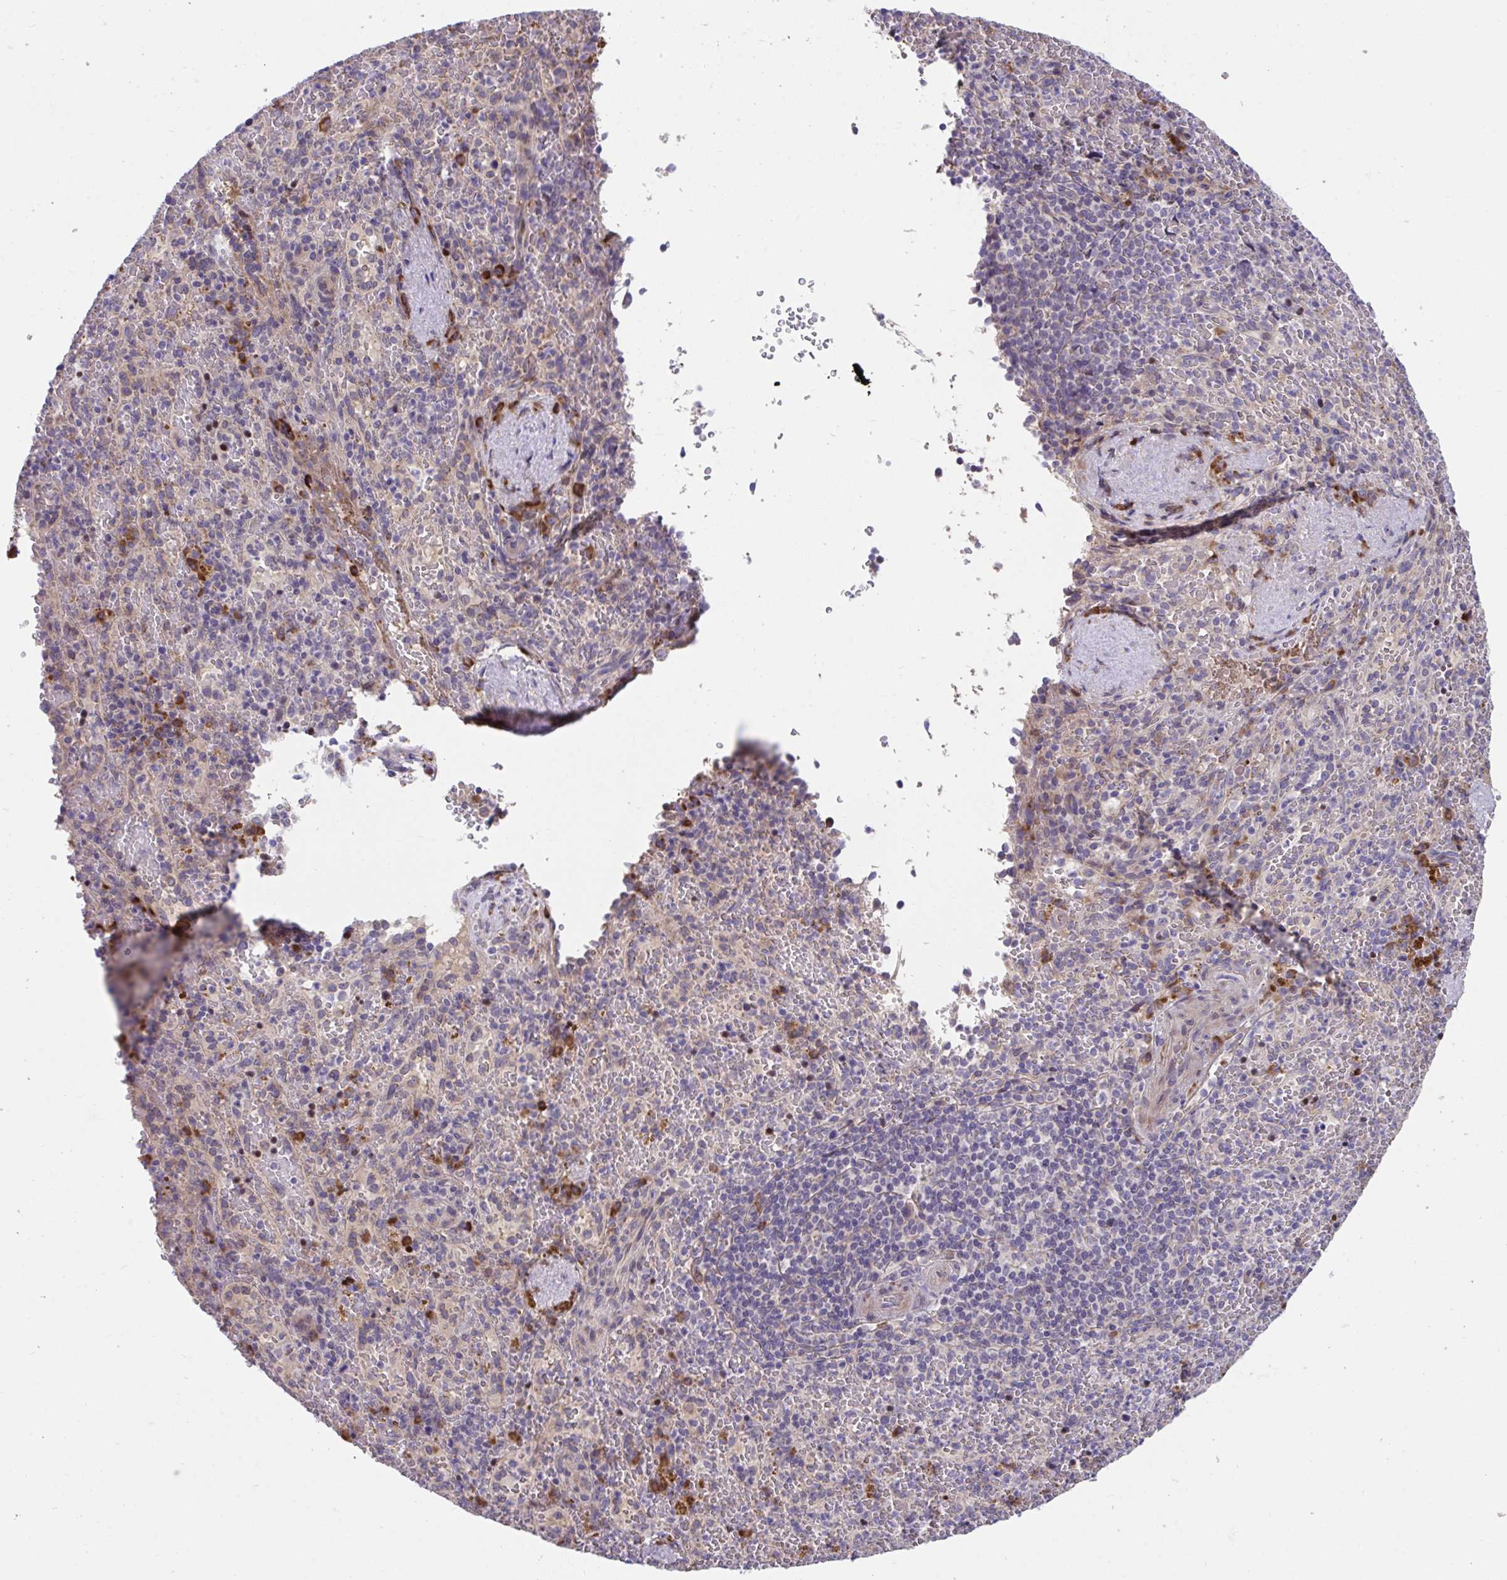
{"staining": {"intensity": "strong", "quantity": "<25%", "location": "cytoplasmic/membranous"}, "tissue": "spleen", "cell_type": "Cells in red pulp", "image_type": "normal", "snomed": [{"axis": "morphology", "description": "Normal tissue, NOS"}, {"axis": "topography", "description": "Spleen"}], "caption": "Spleen stained with immunohistochemistry (IHC) displays strong cytoplasmic/membranous positivity in about <25% of cells in red pulp. The staining was performed using DAB (3,3'-diaminobenzidine), with brown indicating positive protein expression. Nuclei are stained blue with hematoxylin.", "gene": "SUSD4", "patient": {"sex": "female", "age": 50}}